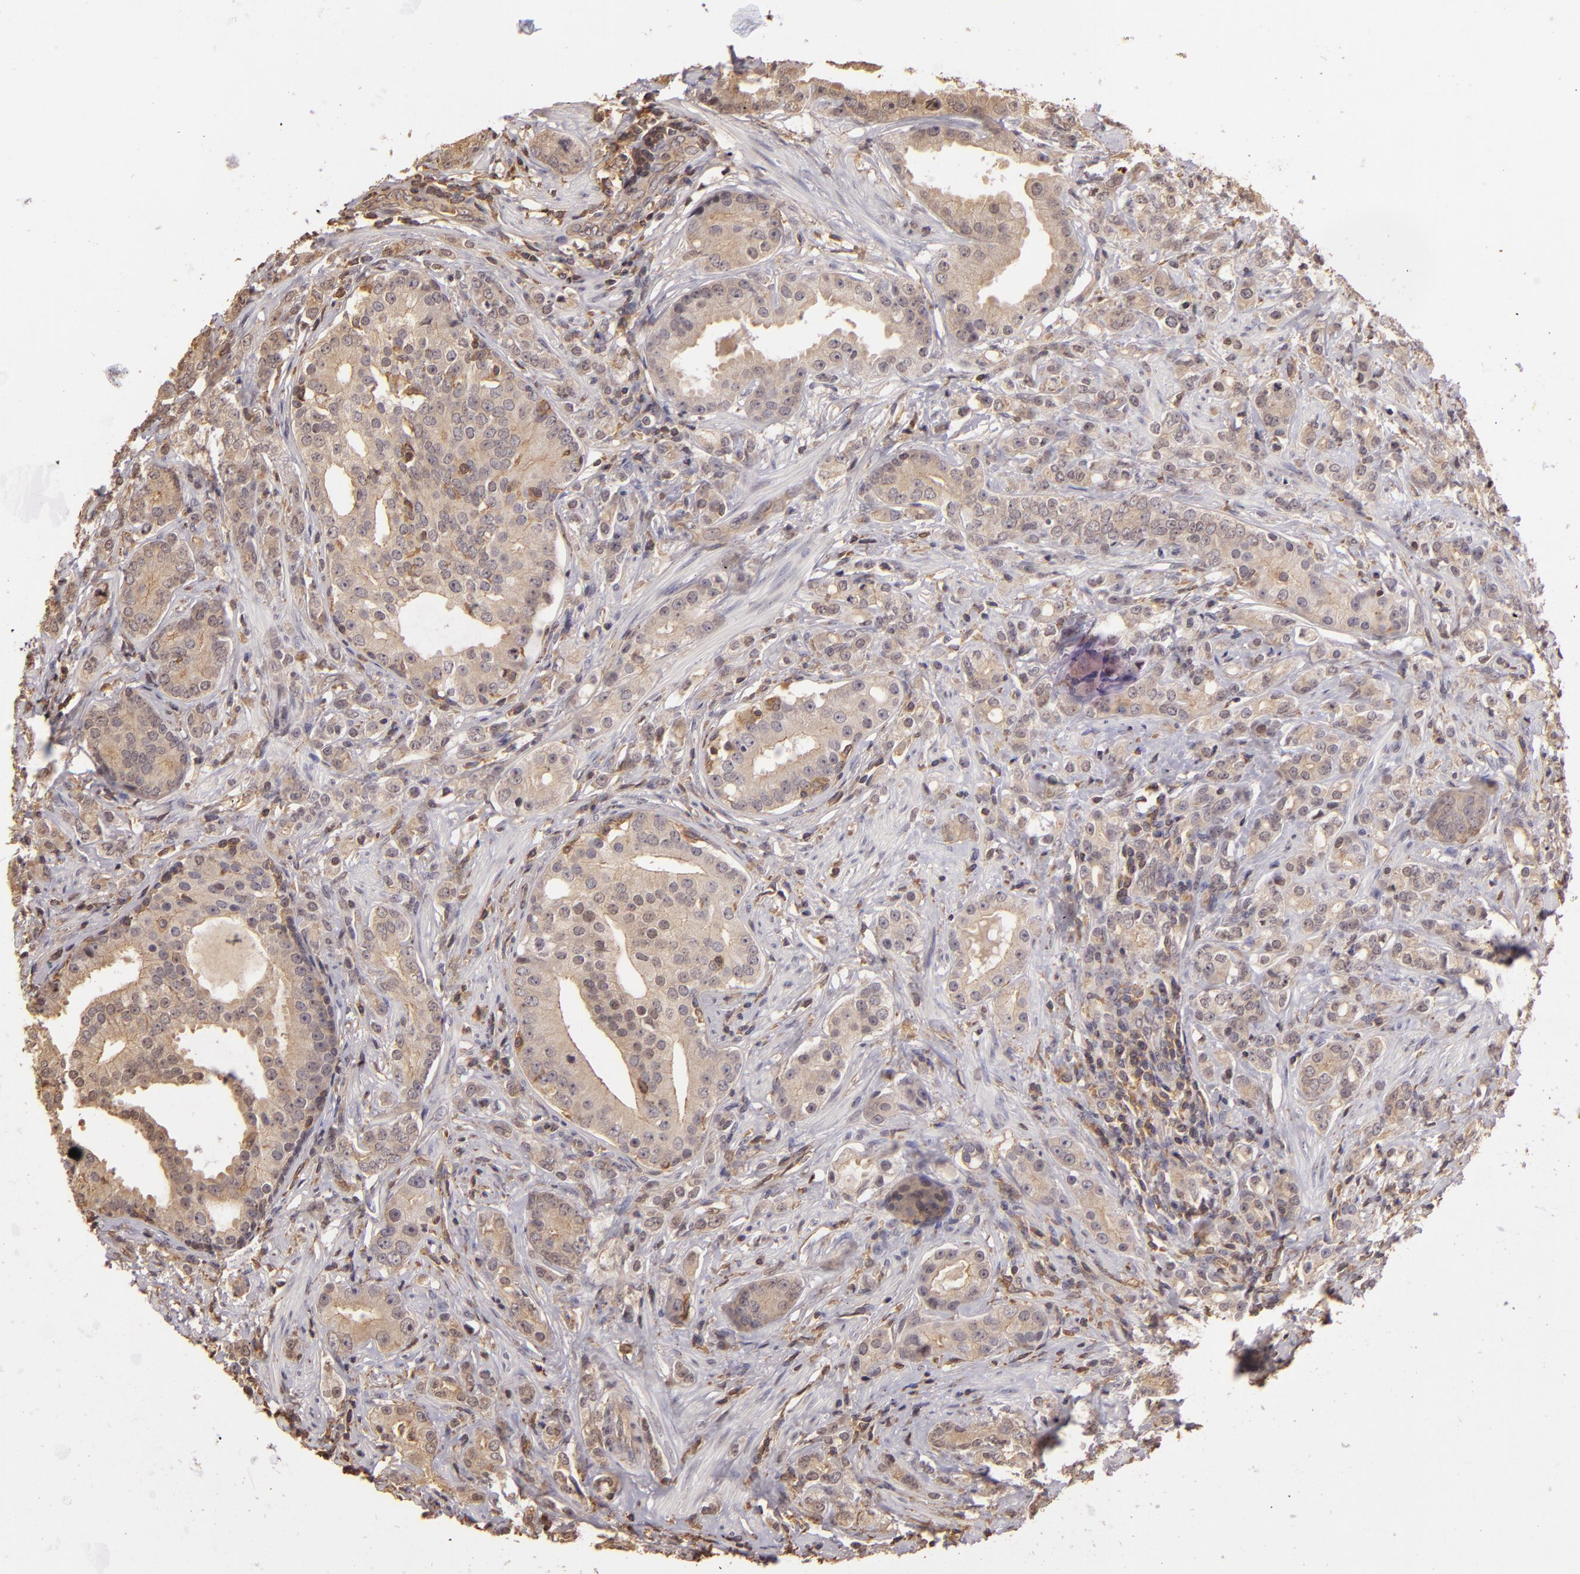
{"staining": {"intensity": "weak", "quantity": ">75%", "location": "cytoplasmic/membranous"}, "tissue": "prostate cancer", "cell_type": "Tumor cells", "image_type": "cancer", "snomed": [{"axis": "morphology", "description": "Adenocarcinoma, Medium grade"}, {"axis": "topography", "description": "Prostate"}], "caption": "Medium-grade adenocarcinoma (prostate) stained for a protein shows weak cytoplasmic/membranous positivity in tumor cells.", "gene": "ARPC2", "patient": {"sex": "male", "age": 59}}